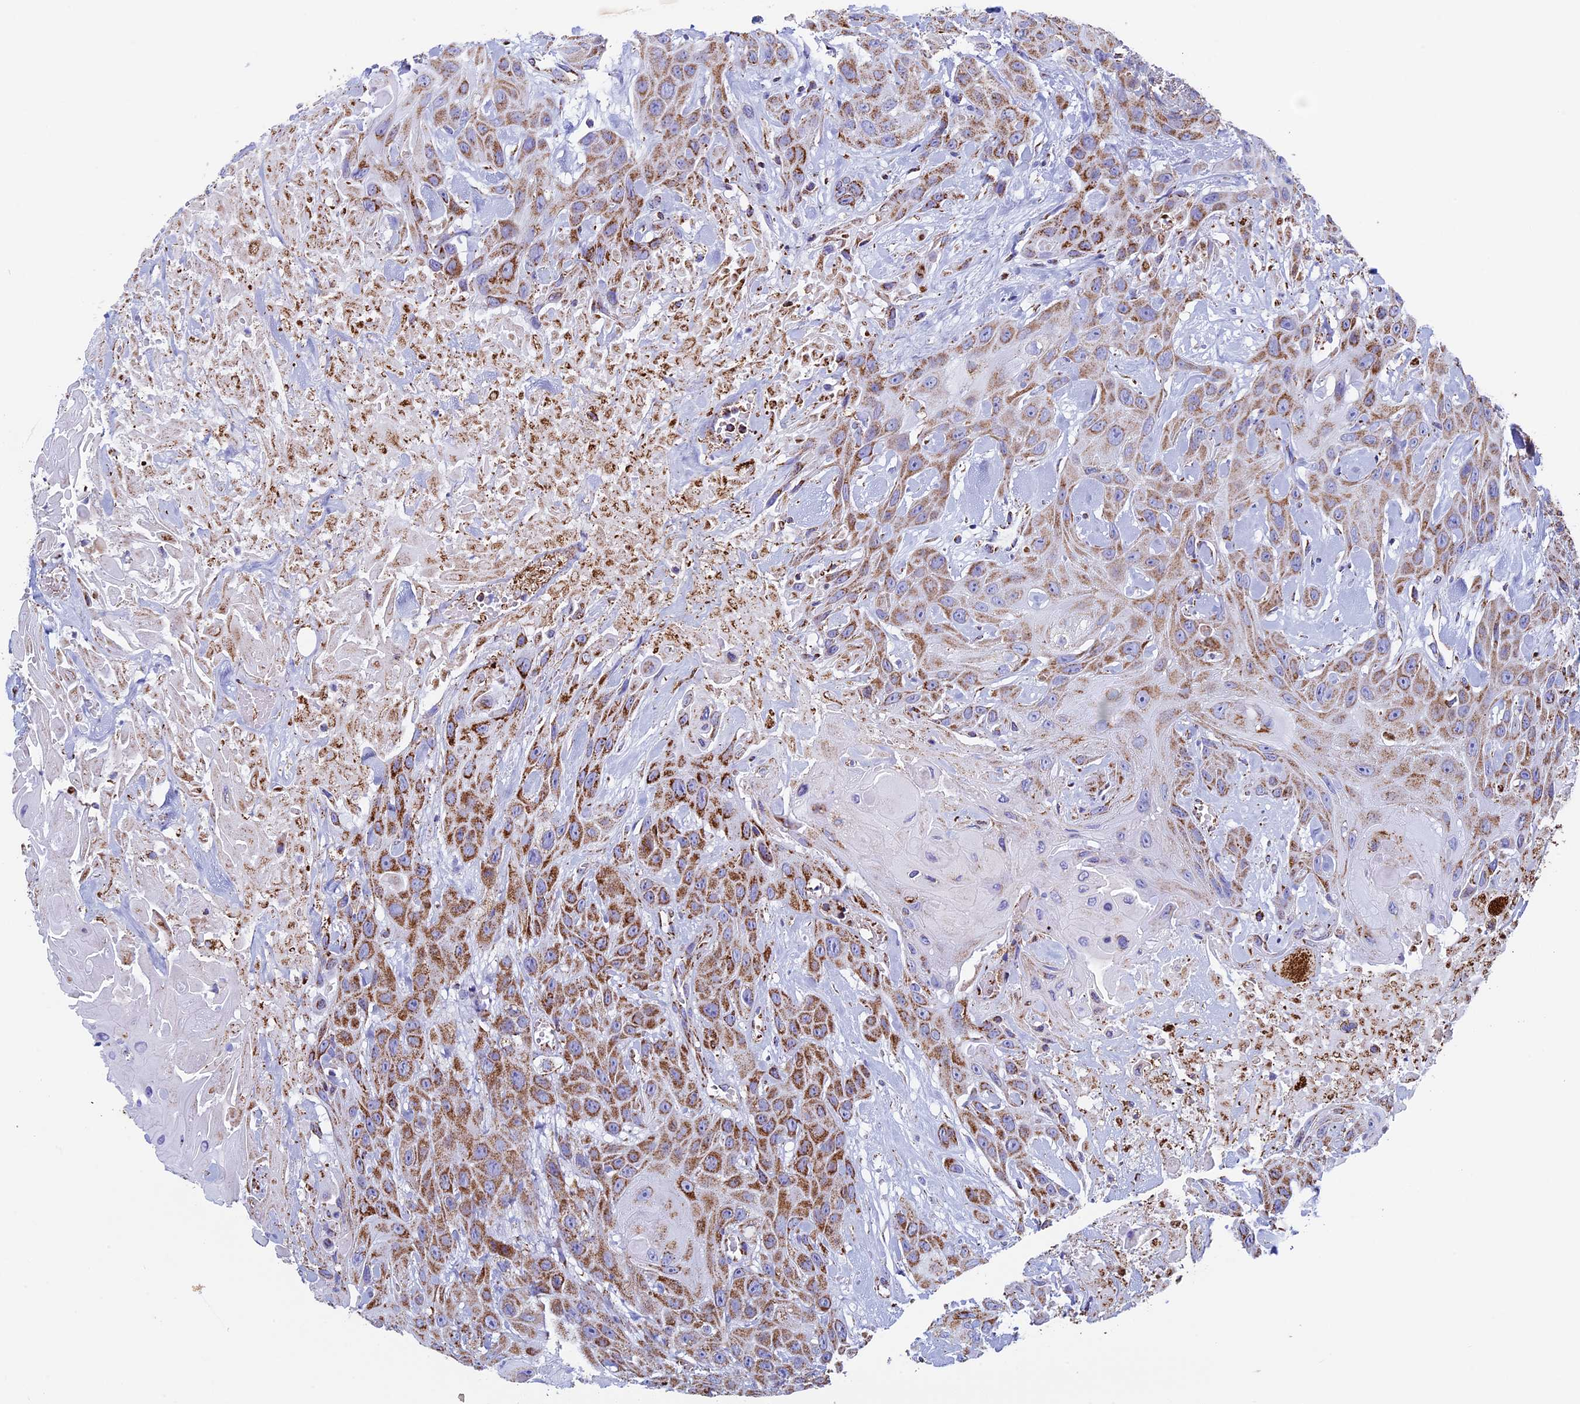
{"staining": {"intensity": "moderate", "quantity": ">75%", "location": "cytoplasmic/membranous"}, "tissue": "head and neck cancer", "cell_type": "Tumor cells", "image_type": "cancer", "snomed": [{"axis": "morphology", "description": "Squamous cell carcinoma, NOS"}, {"axis": "topography", "description": "Head-Neck"}], "caption": "About >75% of tumor cells in head and neck cancer demonstrate moderate cytoplasmic/membranous protein expression as visualized by brown immunohistochemical staining.", "gene": "UQCRFS1", "patient": {"sex": "male", "age": 81}}